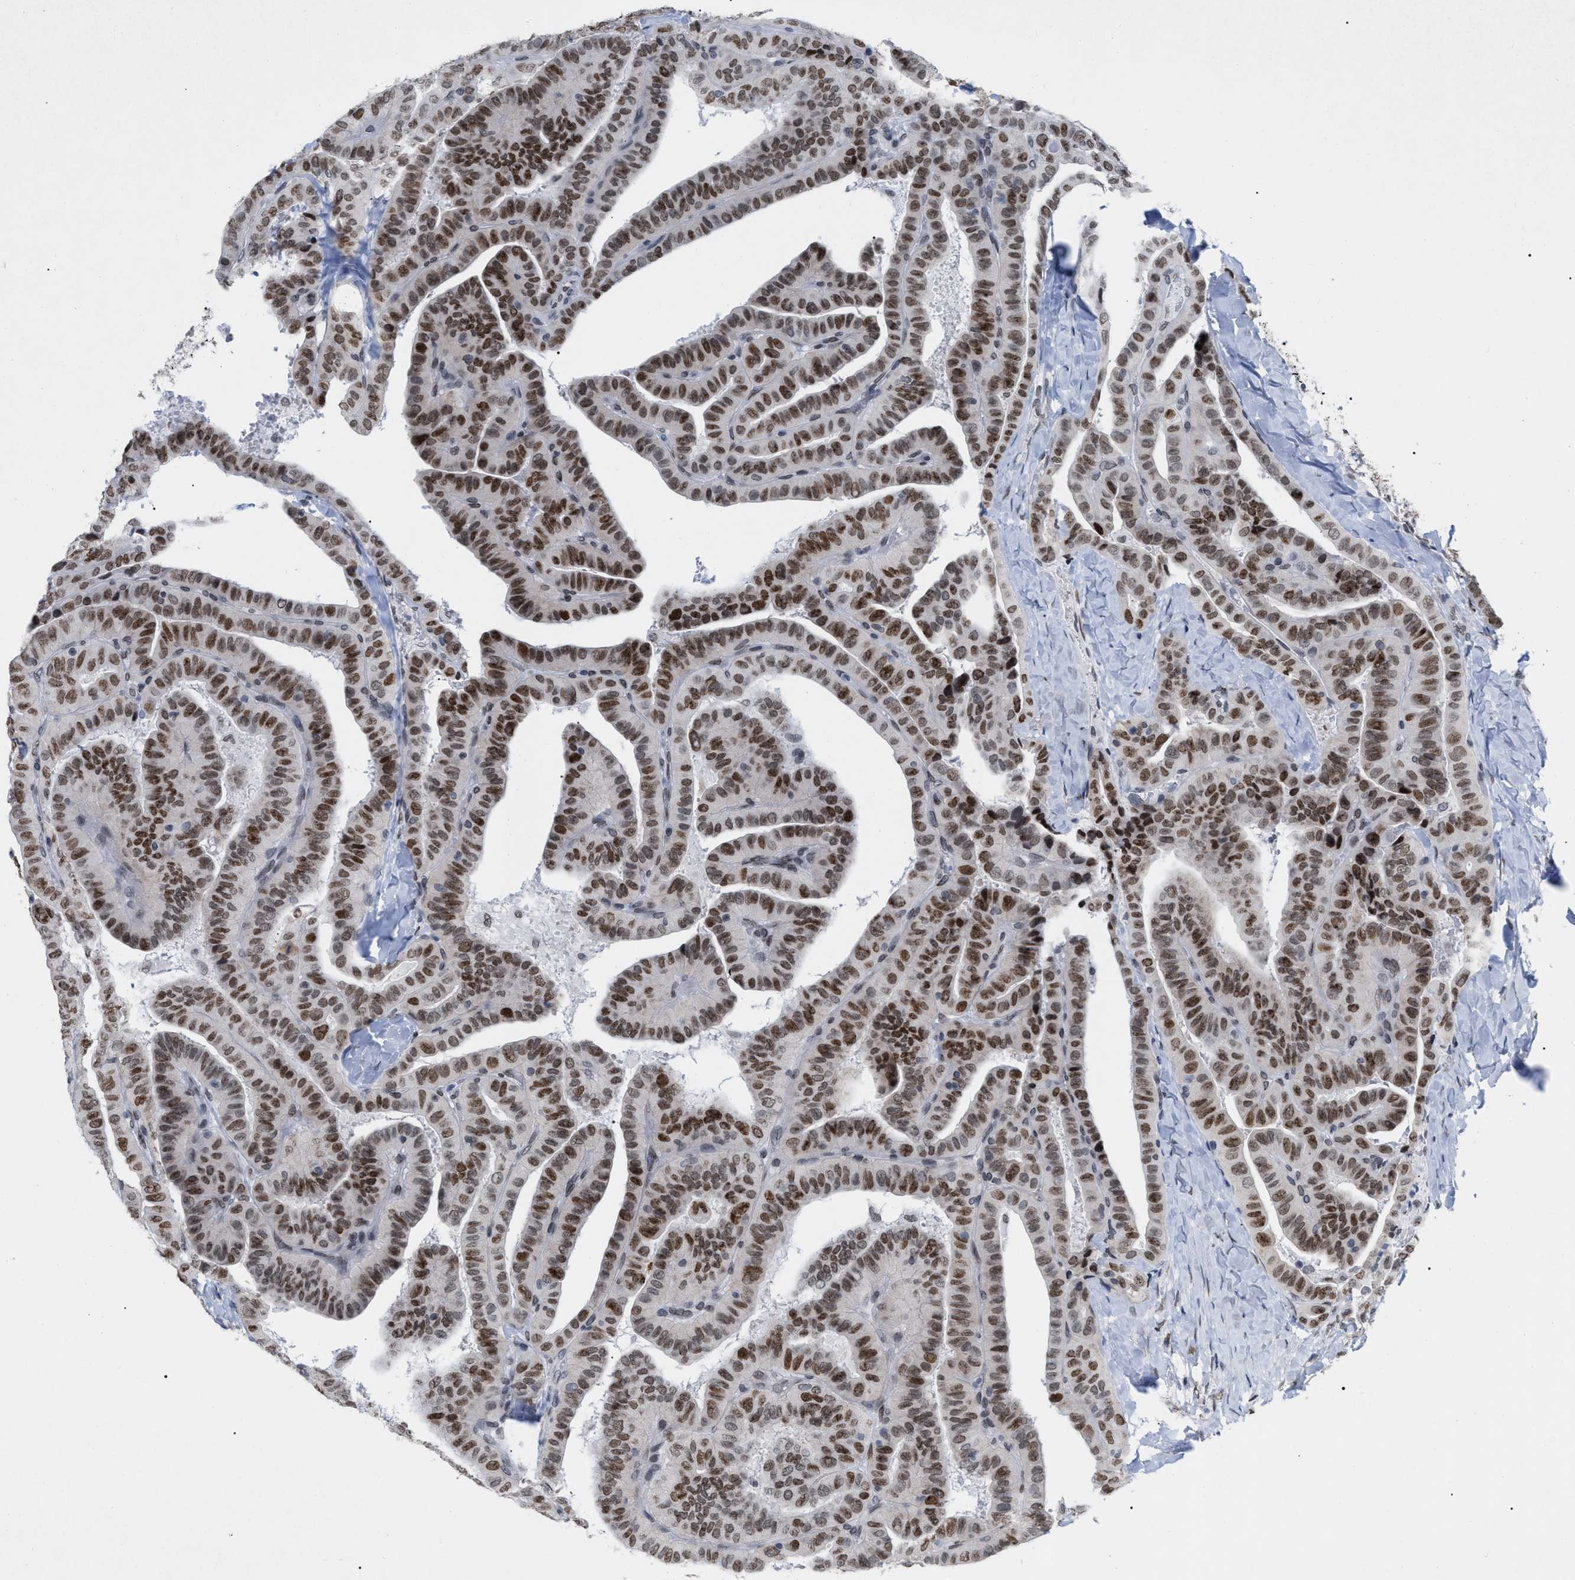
{"staining": {"intensity": "moderate", "quantity": ">75%", "location": "cytoplasmic/membranous,nuclear"}, "tissue": "thyroid cancer", "cell_type": "Tumor cells", "image_type": "cancer", "snomed": [{"axis": "morphology", "description": "Papillary adenocarcinoma, NOS"}, {"axis": "topography", "description": "Thyroid gland"}], "caption": "IHC photomicrograph of human papillary adenocarcinoma (thyroid) stained for a protein (brown), which demonstrates medium levels of moderate cytoplasmic/membranous and nuclear positivity in about >75% of tumor cells.", "gene": "TPR", "patient": {"sex": "male", "age": 77}}